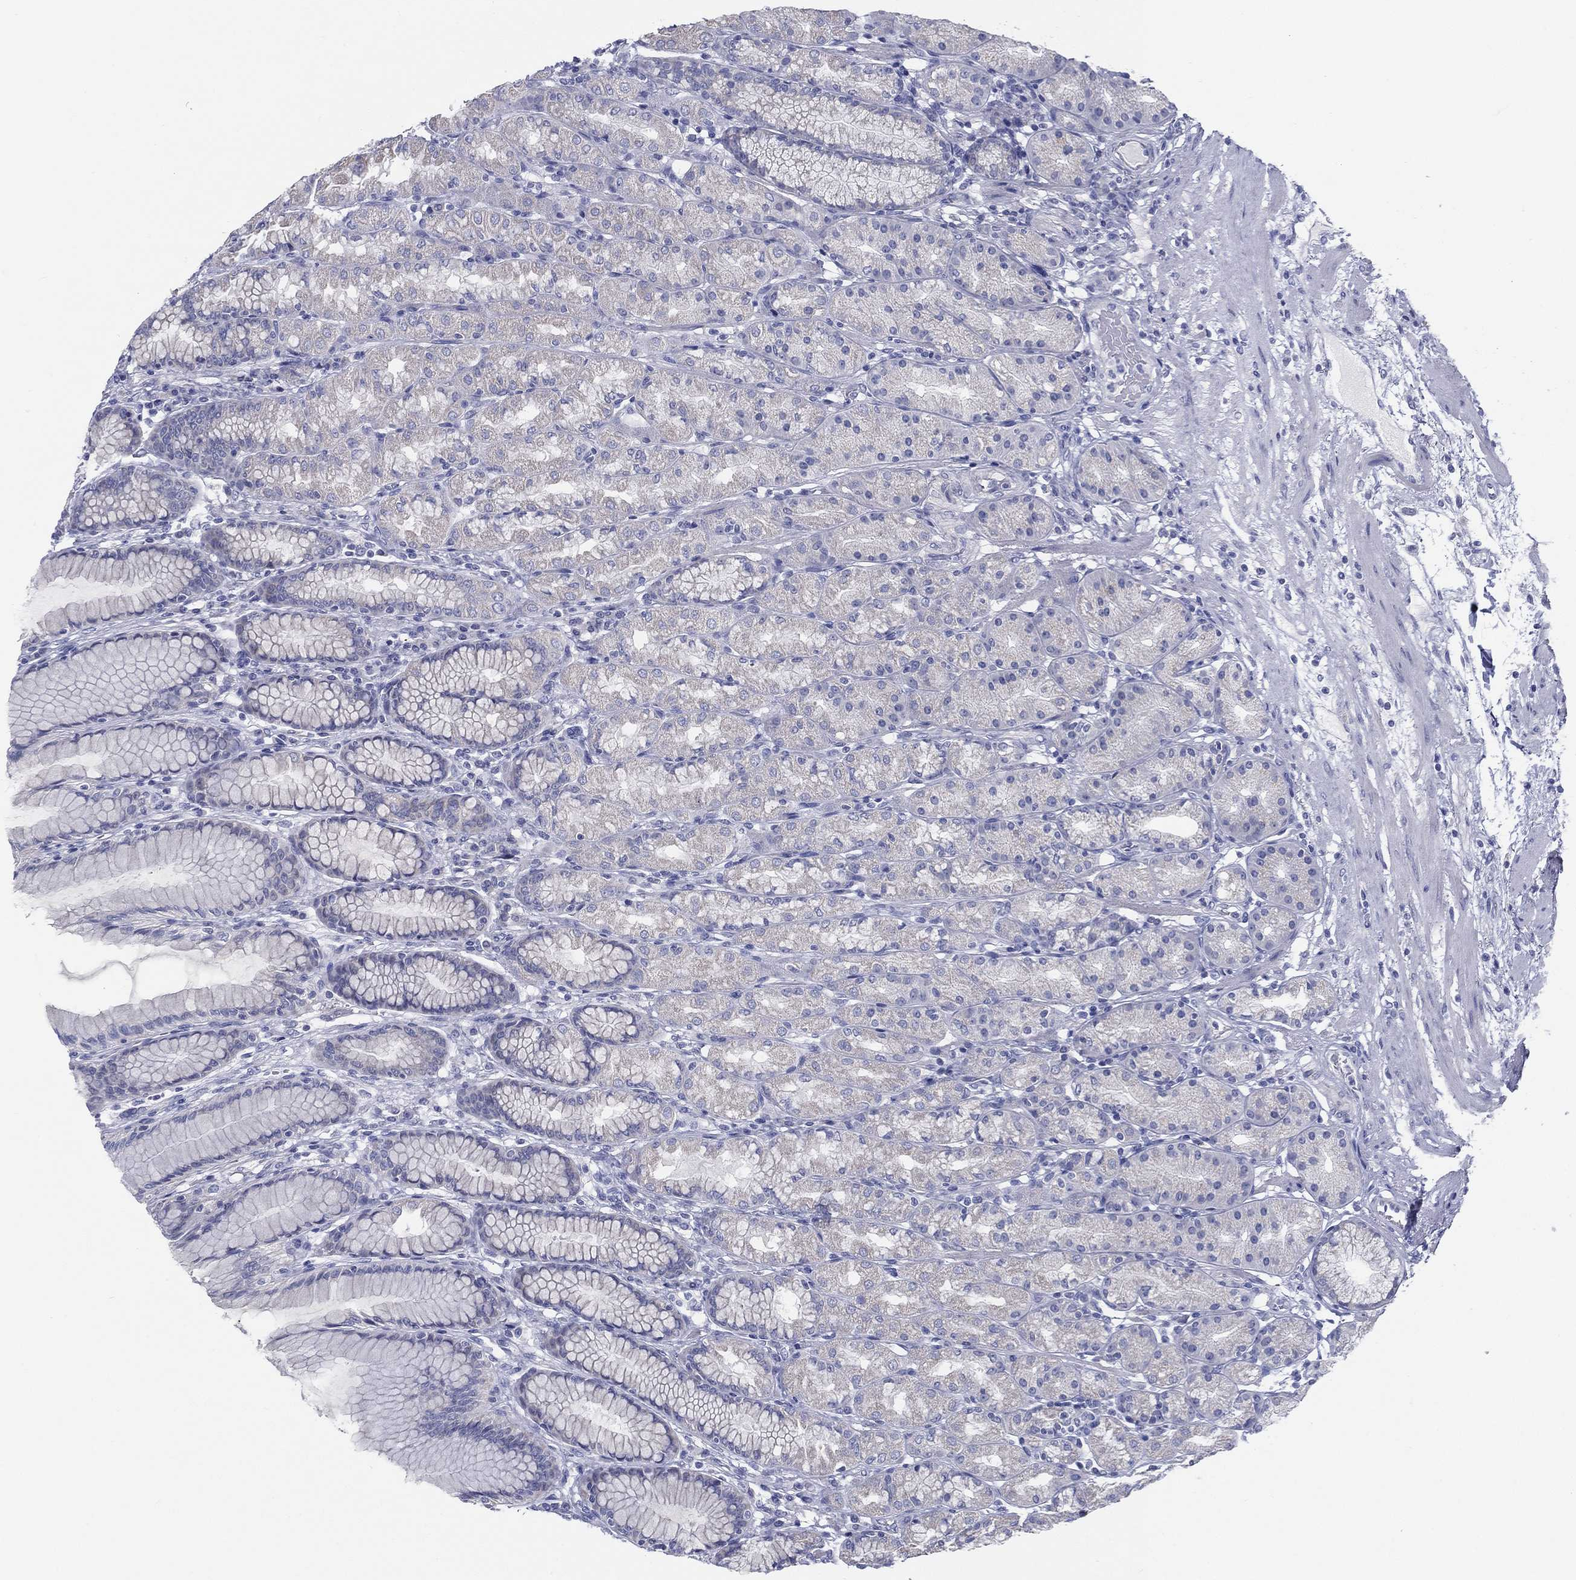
{"staining": {"intensity": "negative", "quantity": "none", "location": "none"}, "tissue": "stomach", "cell_type": "Glandular cells", "image_type": "normal", "snomed": [{"axis": "morphology", "description": "Normal tissue, NOS"}, {"axis": "morphology", "description": "Adenocarcinoma, NOS"}, {"axis": "topography", "description": "Stomach"}], "caption": "Human stomach stained for a protein using immunohistochemistry reveals no staining in glandular cells.", "gene": "RSPH4A", "patient": {"sex": "female", "age": 79}}